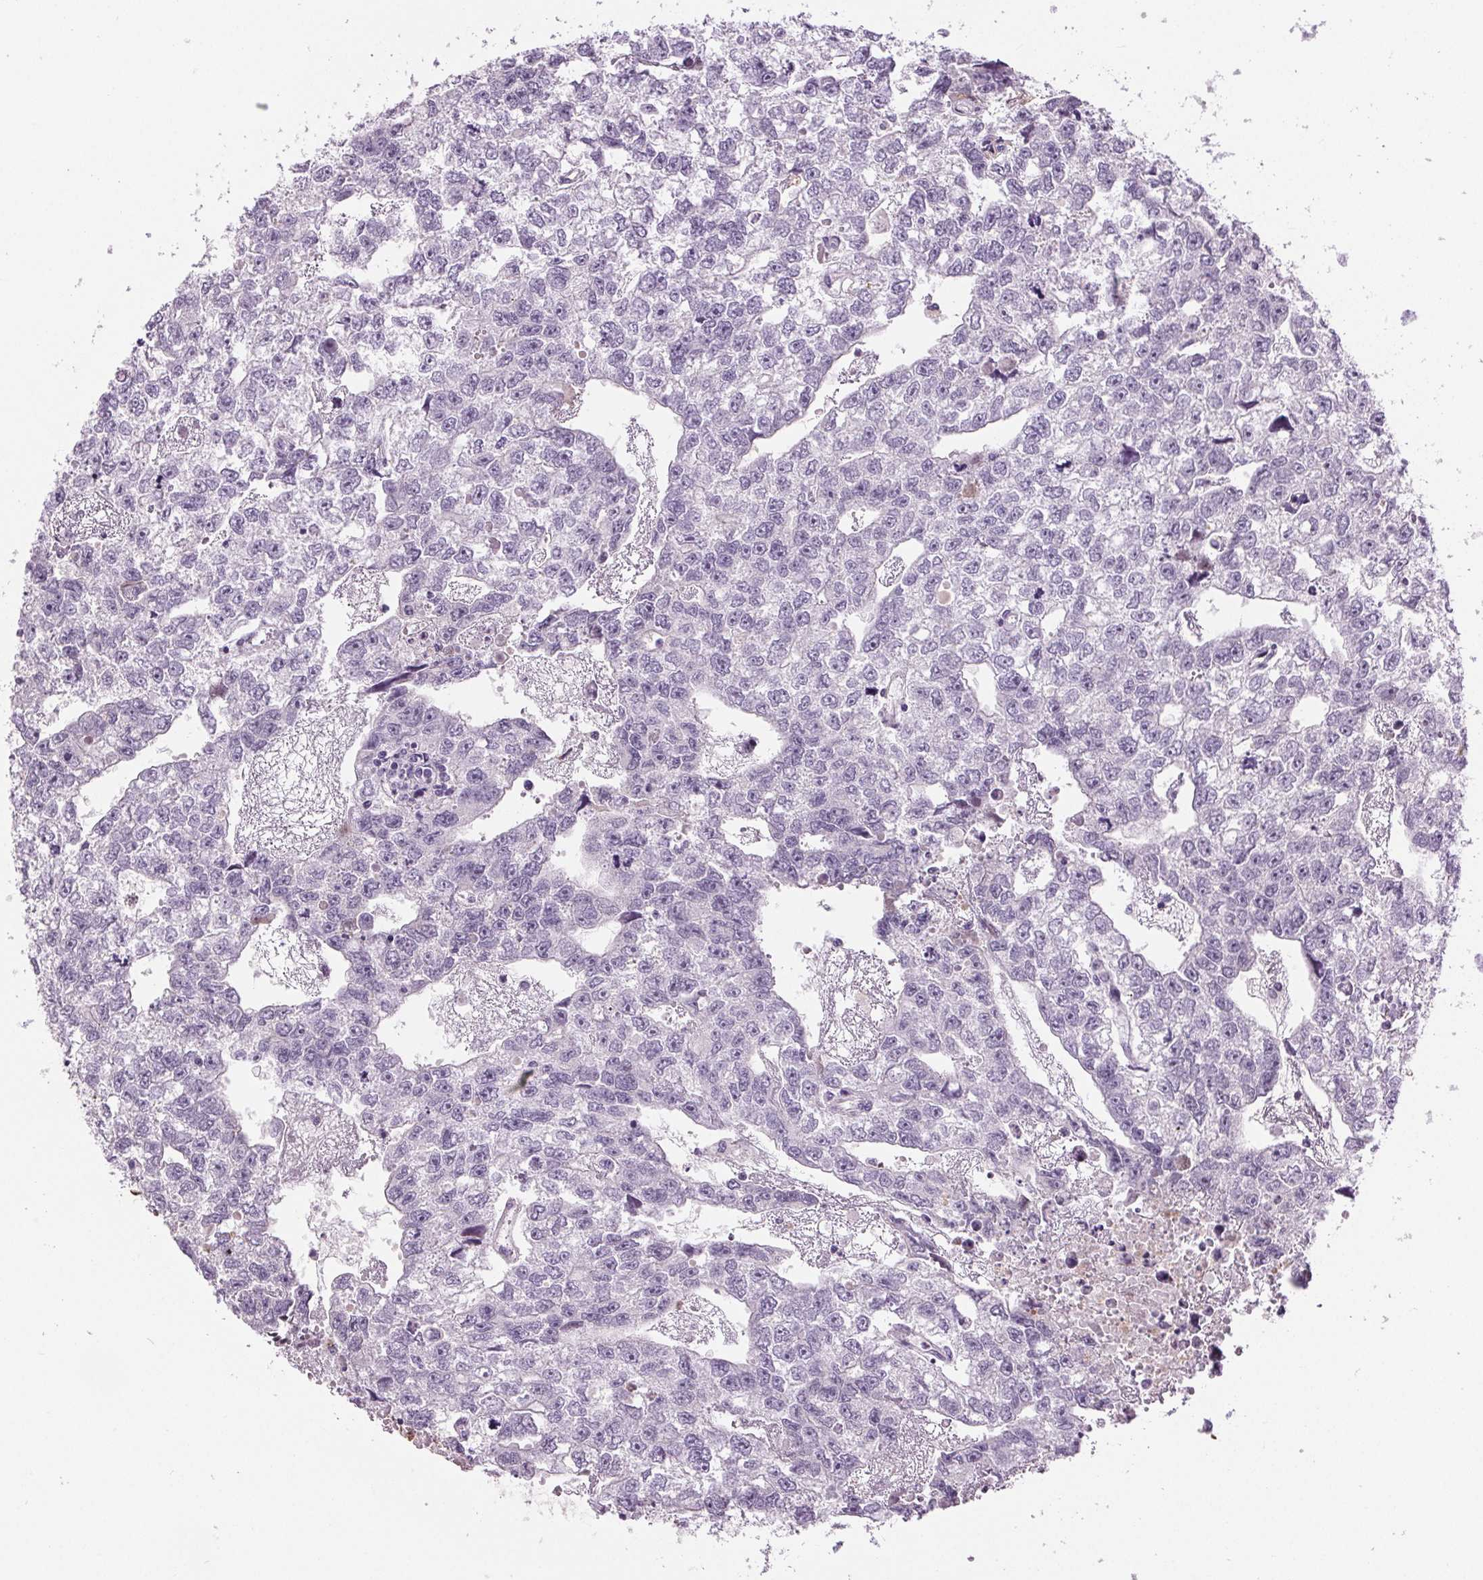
{"staining": {"intensity": "negative", "quantity": "none", "location": "none"}, "tissue": "testis cancer", "cell_type": "Tumor cells", "image_type": "cancer", "snomed": [{"axis": "morphology", "description": "Carcinoma, Embryonal, NOS"}, {"axis": "morphology", "description": "Teratoma, malignant, NOS"}, {"axis": "topography", "description": "Testis"}], "caption": "Immunohistochemistry (IHC) photomicrograph of human testis malignant teratoma stained for a protein (brown), which displays no positivity in tumor cells. (Immunohistochemistry, brightfield microscopy, high magnification).", "gene": "MISP", "patient": {"sex": "male", "age": 44}}